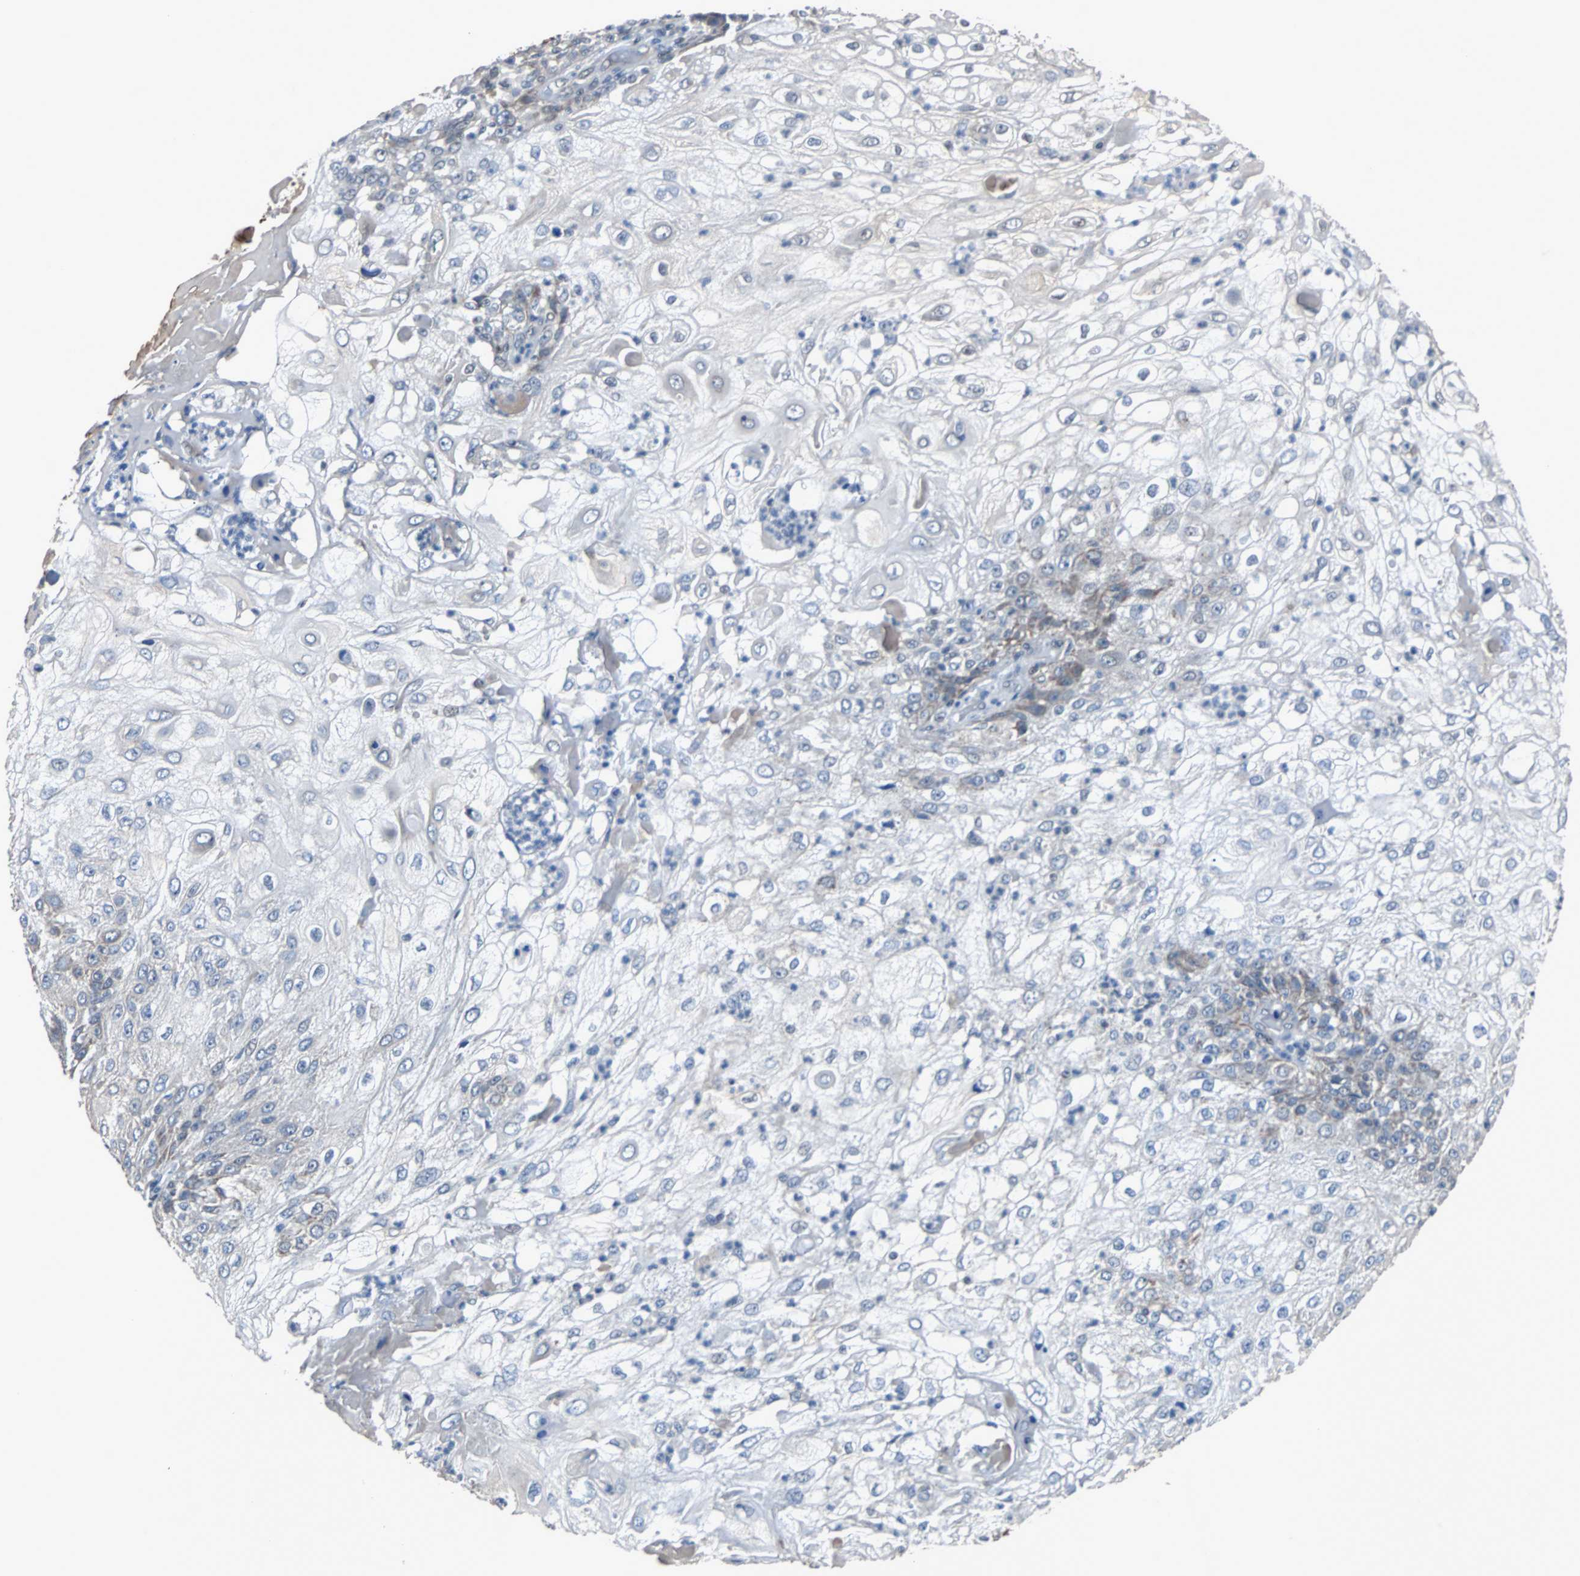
{"staining": {"intensity": "weak", "quantity": "<25%", "location": "cytoplasmic/membranous"}, "tissue": "skin cancer", "cell_type": "Tumor cells", "image_type": "cancer", "snomed": [{"axis": "morphology", "description": "Normal tissue, NOS"}, {"axis": "morphology", "description": "Squamous cell carcinoma, NOS"}, {"axis": "topography", "description": "Skin"}], "caption": "This is an immunohistochemistry micrograph of squamous cell carcinoma (skin). There is no expression in tumor cells.", "gene": "ZHX2", "patient": {"sex": "female", "age": 83}}